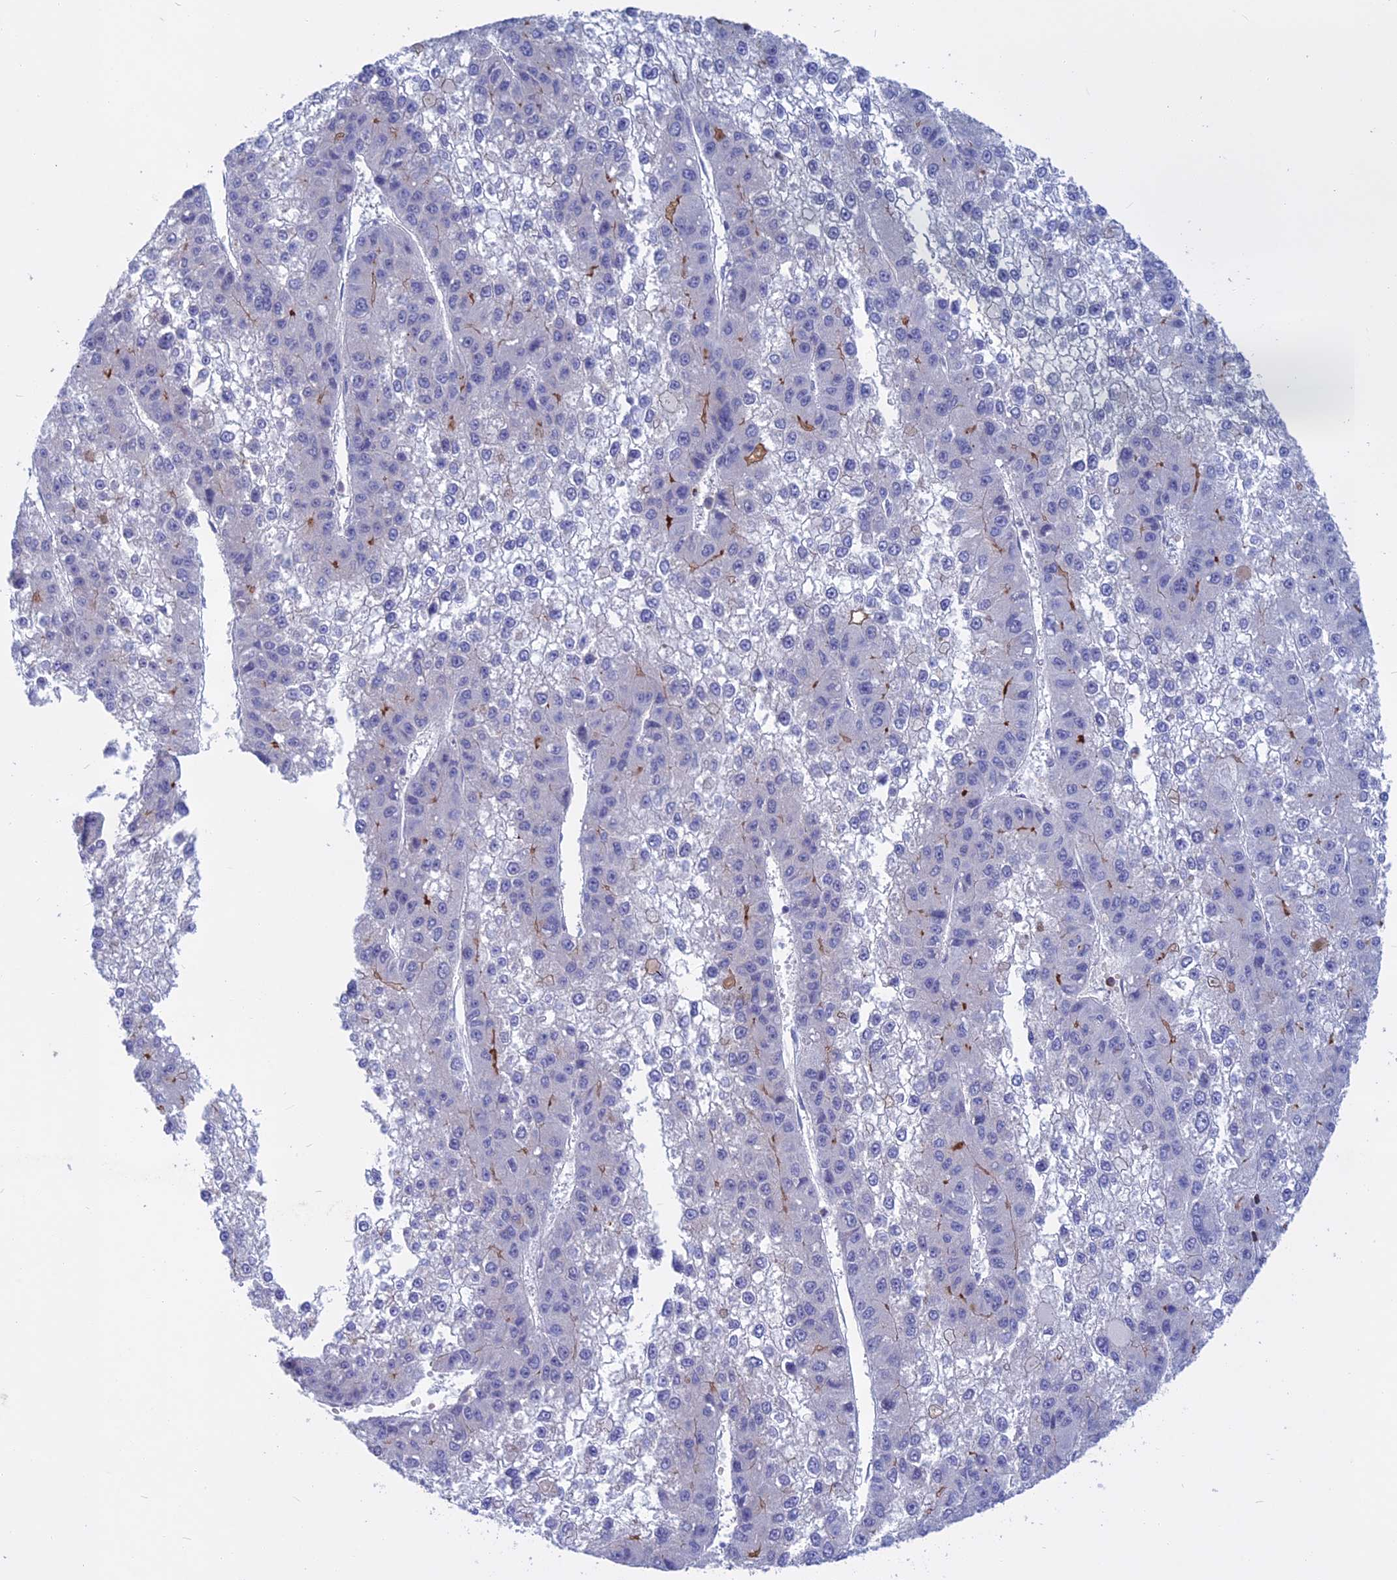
{"staining": {"intensity": "negative", "quantity": "none", "location": "none"}, "tissue": "liver cancer", "cell_type": "Tumor cells", "image_type": "cancer", "snomed": [{"axis": "morphology", "description": "Carcinoma, Hepatocellular, NOS"}, {"axis": "topography", "description": "Liver"}], "caption": "Tumor cells show no significant positivity in liver cancer (hepatocellular carcinoma).", "gene": "SLC2A6", "patient": {"sex": "female", "age": 73}}